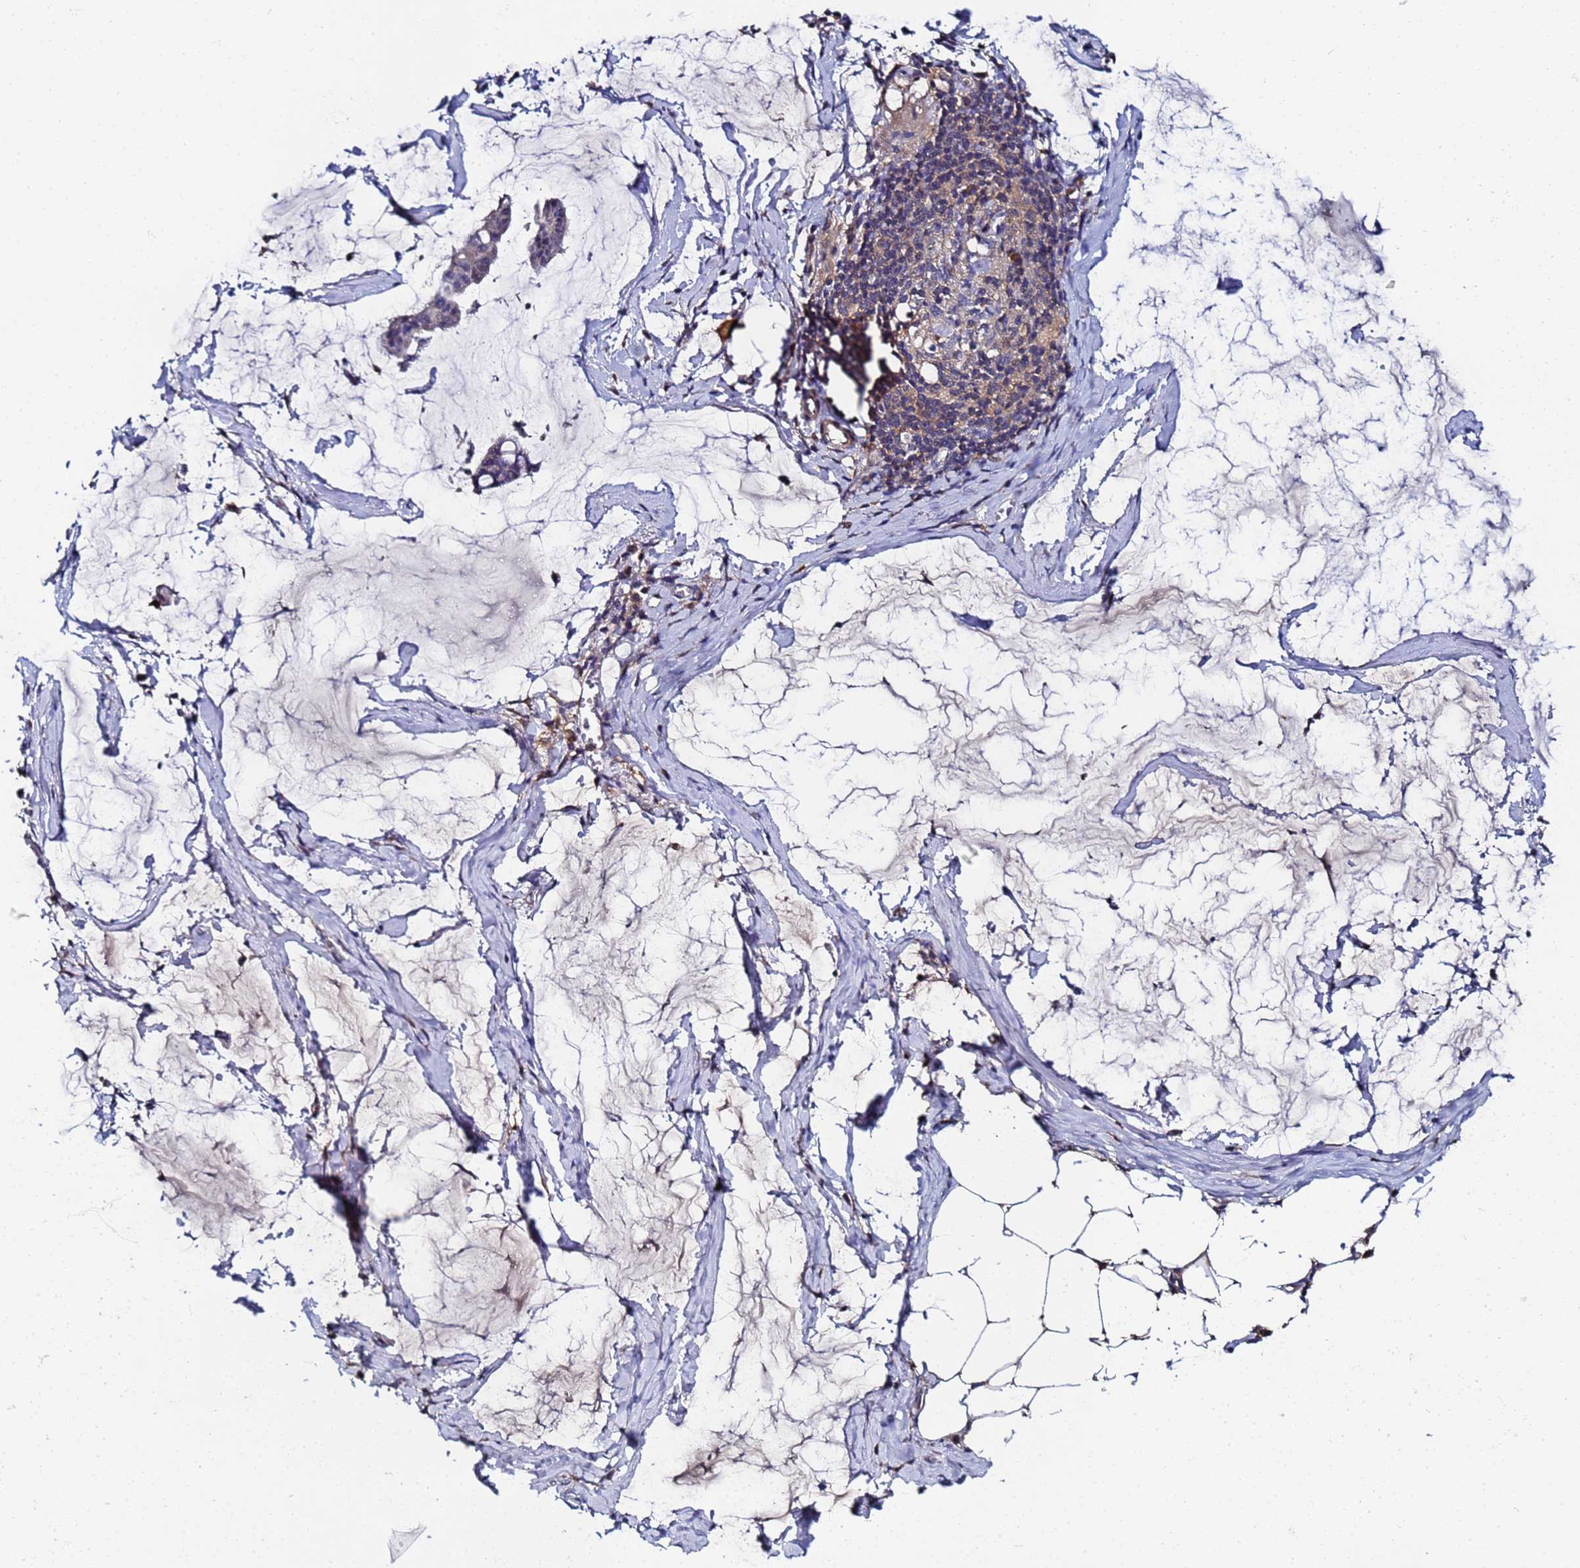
{"staining": {"intensity": "negative", "quantity": "none", "location": "none"}, "tissue": "ovarian cancer", "cell_type": "Tumor cells", "image_type": "cancer", "snomed": [{"axis": "morphology", "description": "Cystadenocarcinoma, mucinous, NOS"}, {"axis": "topography", "description": "Ovary"}], "caption": "Immunohistochemistry micrograph of human ovarian cancer stained for a protein (brown), which reveals no staining in tumor cells.", "gene": "TCP10L", "patient": {"sex": "female", "age": 73}}